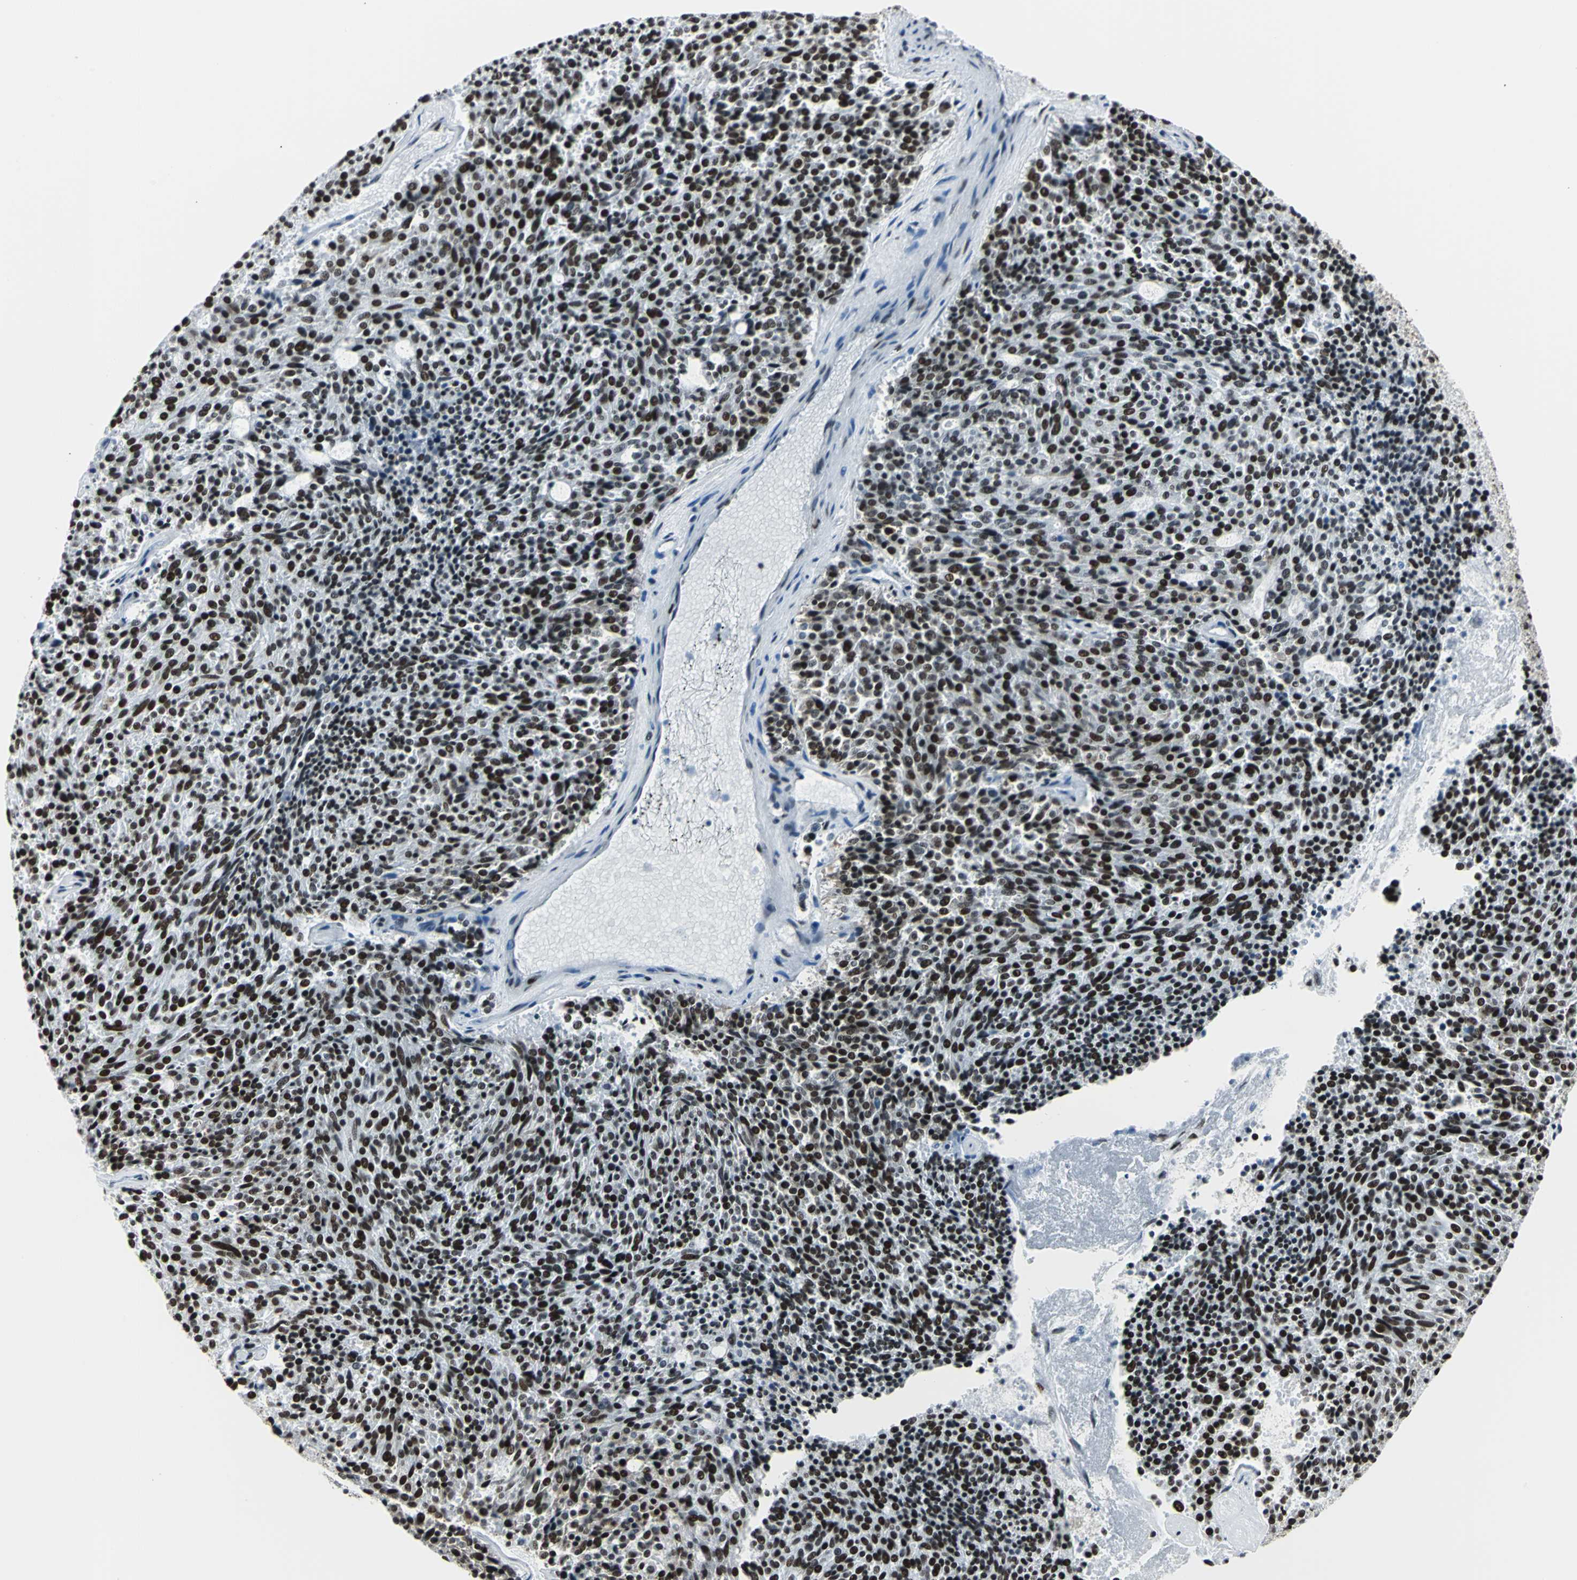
{"staining": {"intensity": "strong", "quantity": ">75%", "location": "nuclear"}, "tissue": "carcinoid", "cell_type": "Tumor cells", "image_type": "cancer", "snomed": [{"axis": "morphology", "description": "Carcinoid, malignant, NOS"}, {"axis": "topography", "description": "Pancreas"}], "caption": "A brown stain highlights strong nuclear staining of a protein in carcinoid tumor cells.", "gene": "HDAC2", "patient": {"sex": "female", "age": 54}}